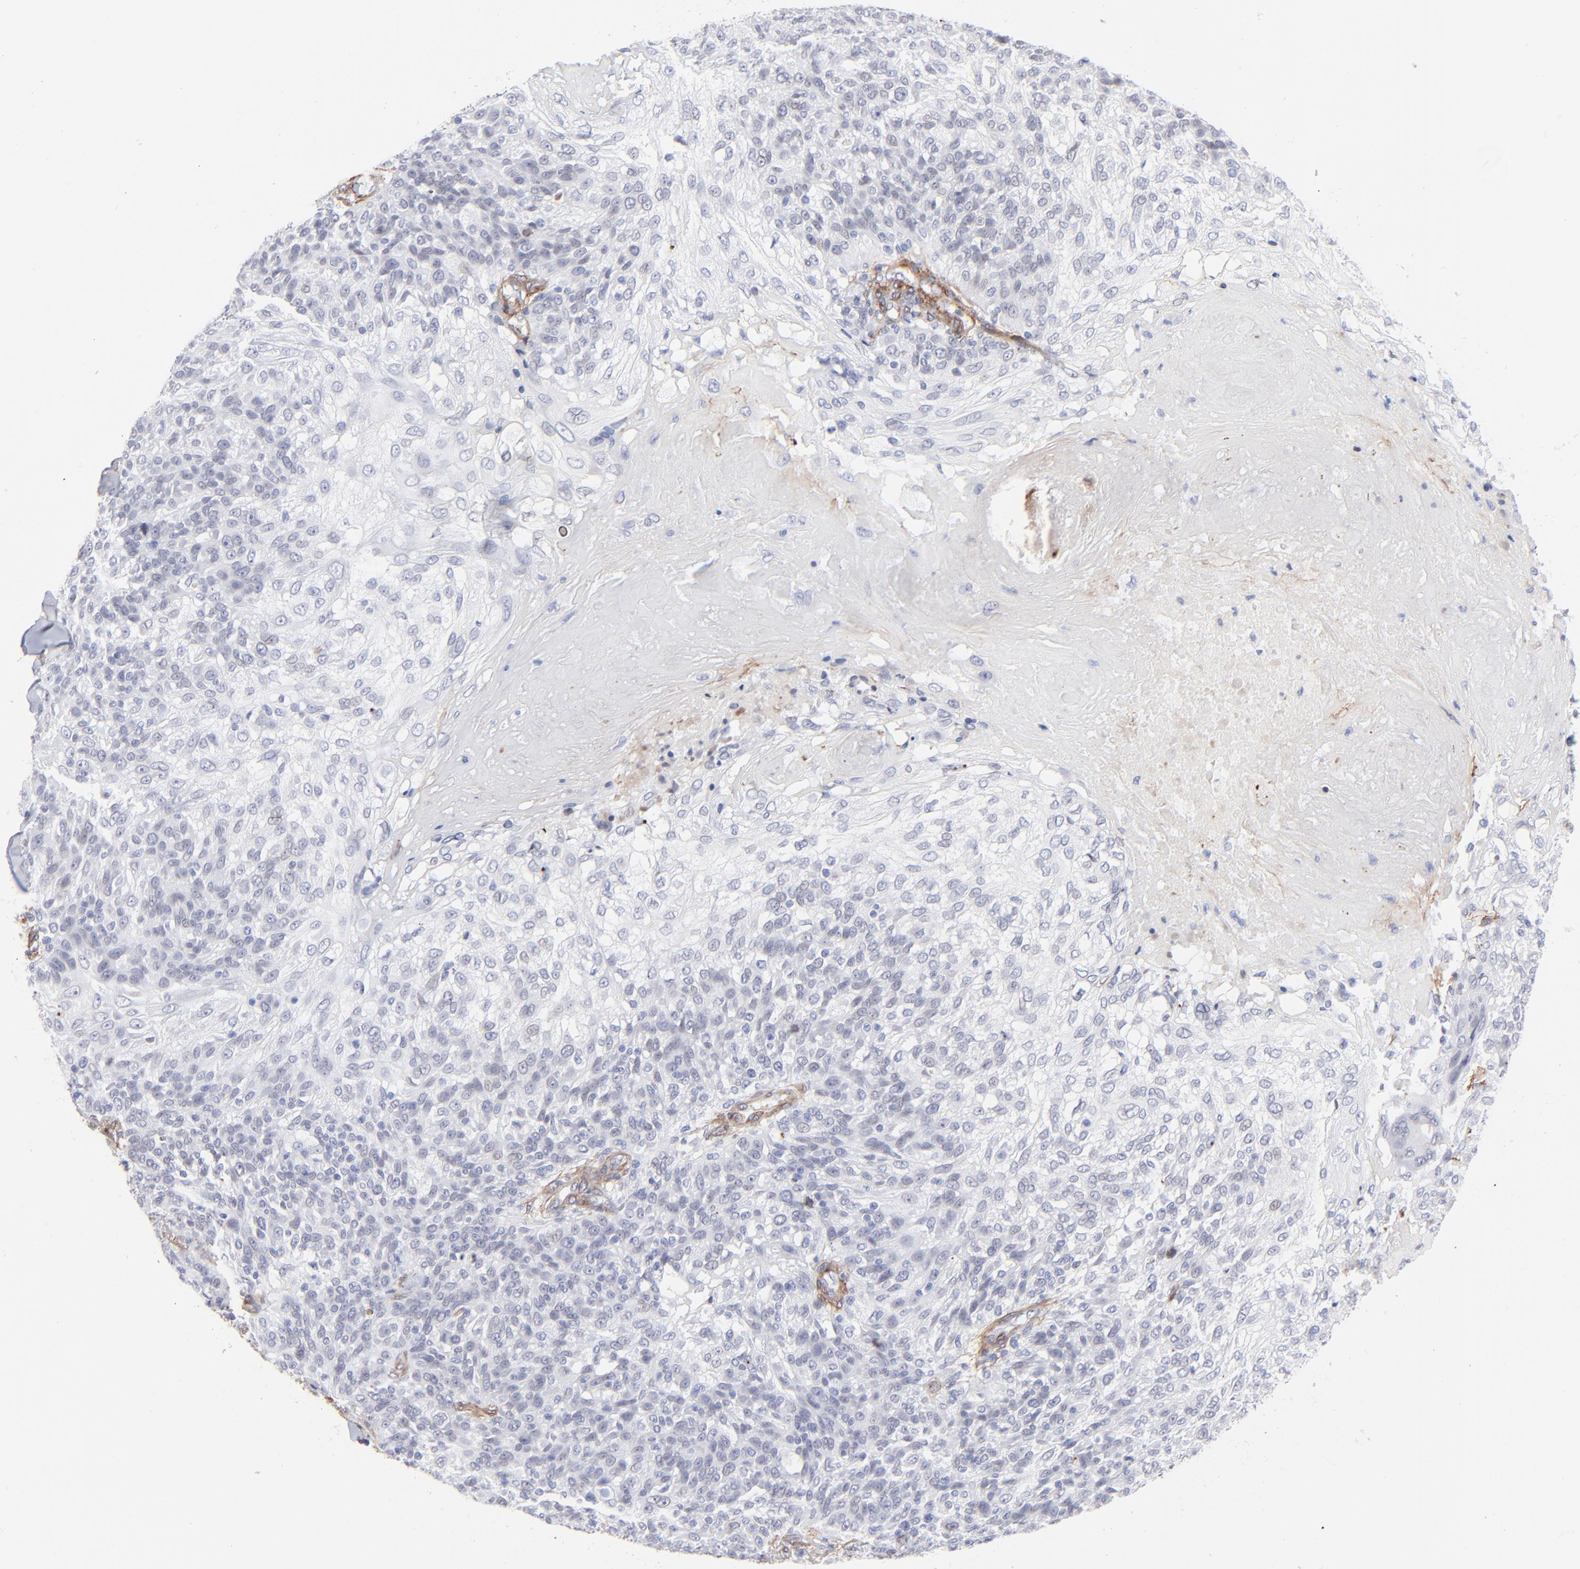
{"staining": {"intensity": "negative", "quantity": "none", "location": "none"}, "tissue": "skin cancer", "cell_type": "Tumor cells", "image_type": "cancer", "snomed": [{"axis": "morphology", "description": "Normal tissue, NOS"}, {"axis": "morphology", "description": "Squamous cell carcinoma, NOS"}, {"axis": "topography", "description": "Skin"}], "caption": "IHC of human skin cancer reveals no expression in tumor cells.", "gene": "PDGFRB", "patient": {"sex": "female", "age": 83}}